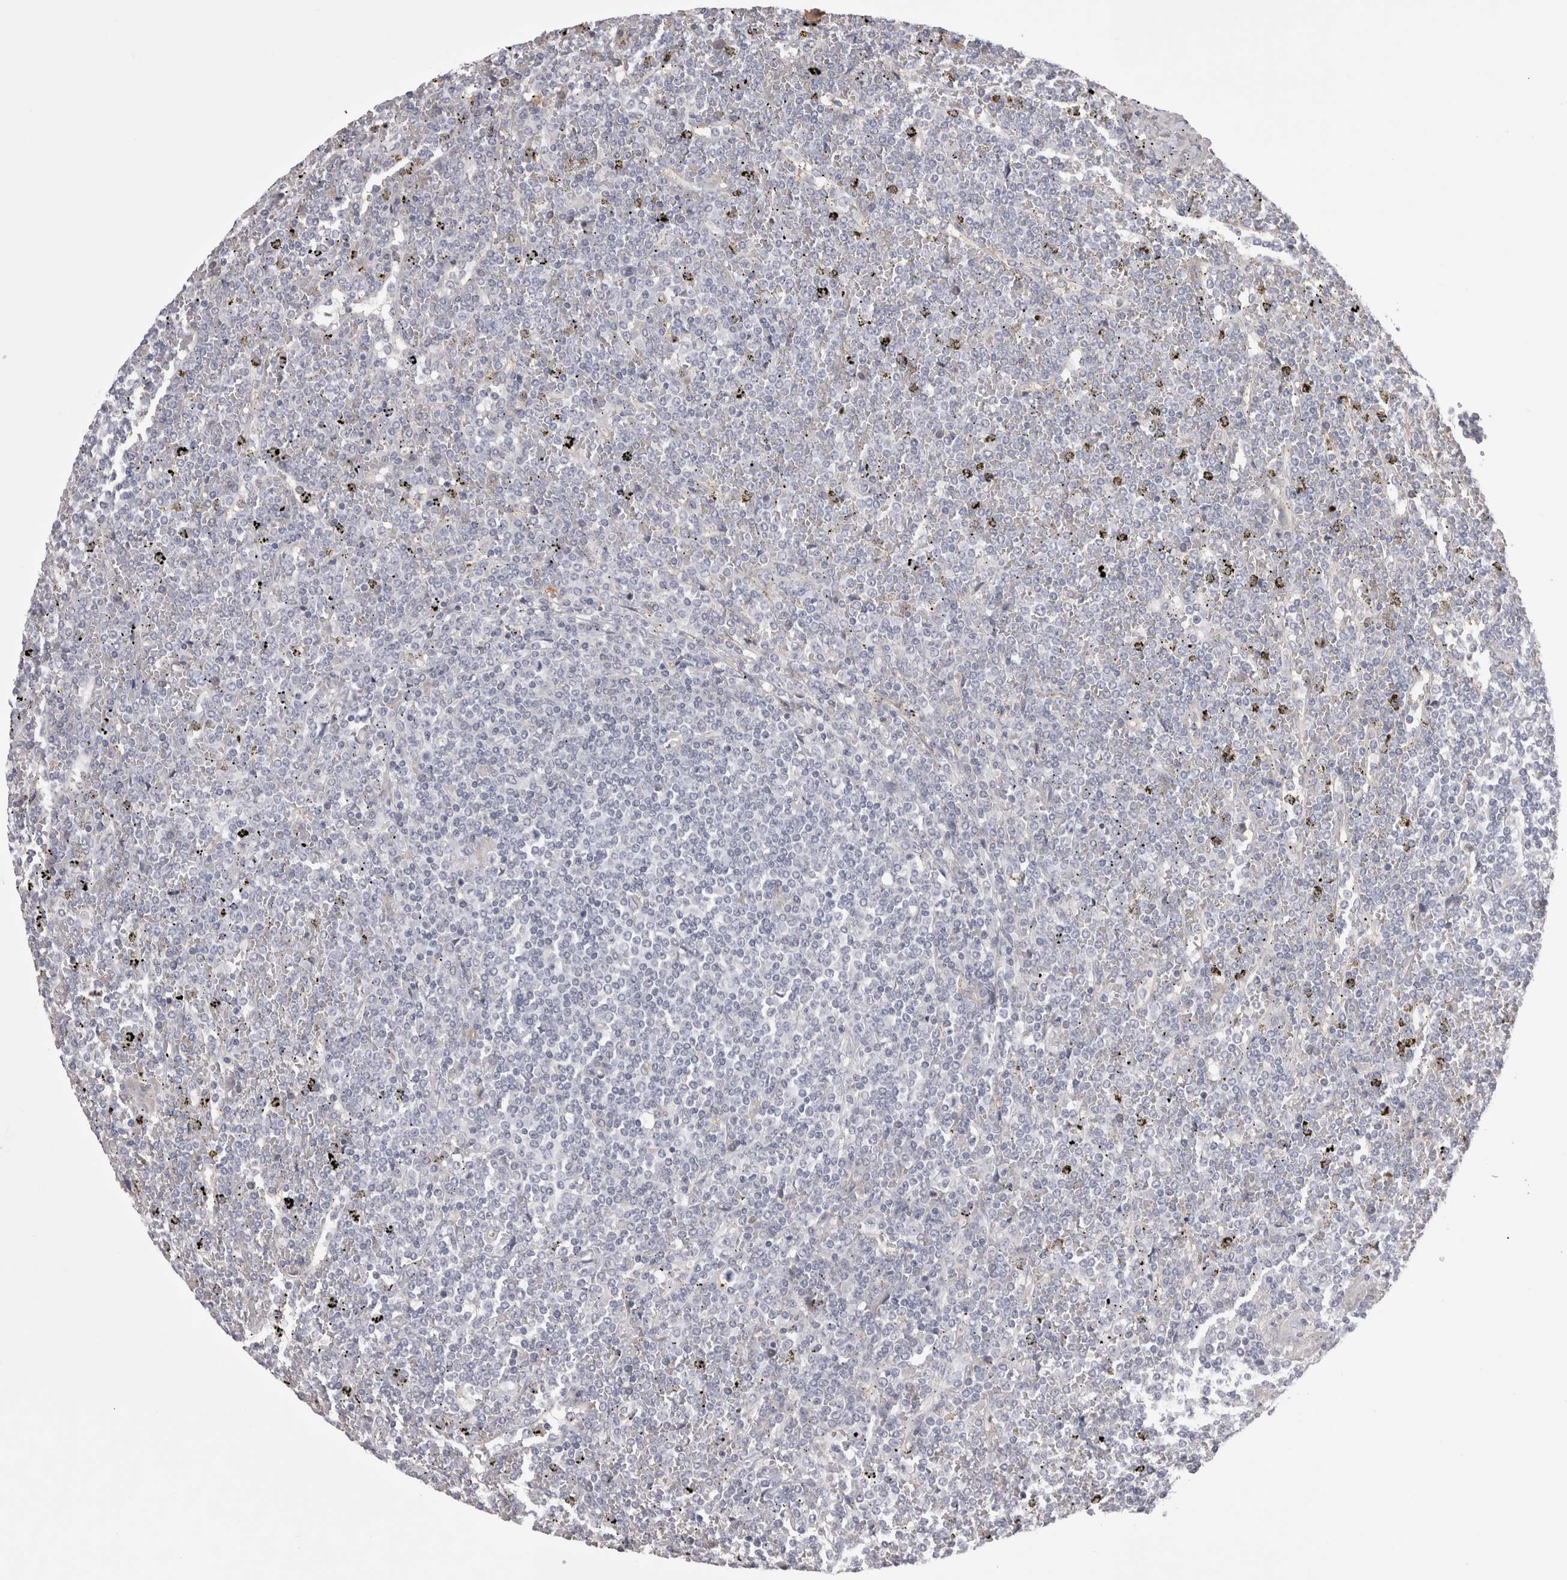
{"staining": {"intensity": "negative", "quantity": "none", "location": "none"}, "tissue": "lymphoma", "cell_type": "Tumor cells", "image_type": "cancer", "snomed": [{"axis": "morphology", "description": "Malignant lymphoma, non-Hodgkin's type, Low grade"}, {"axis": "topography", "description": "Spleen"}], "caption": "Tumor cells show no significant positivity in lymphoma. (Brightfield microscopy of DAB (3,3'-diaminobenzidine) immunohistochemistry (IHC) at high magnification).", "gene": "SAA4", "patient": {"sex": "female", "age": 19}}